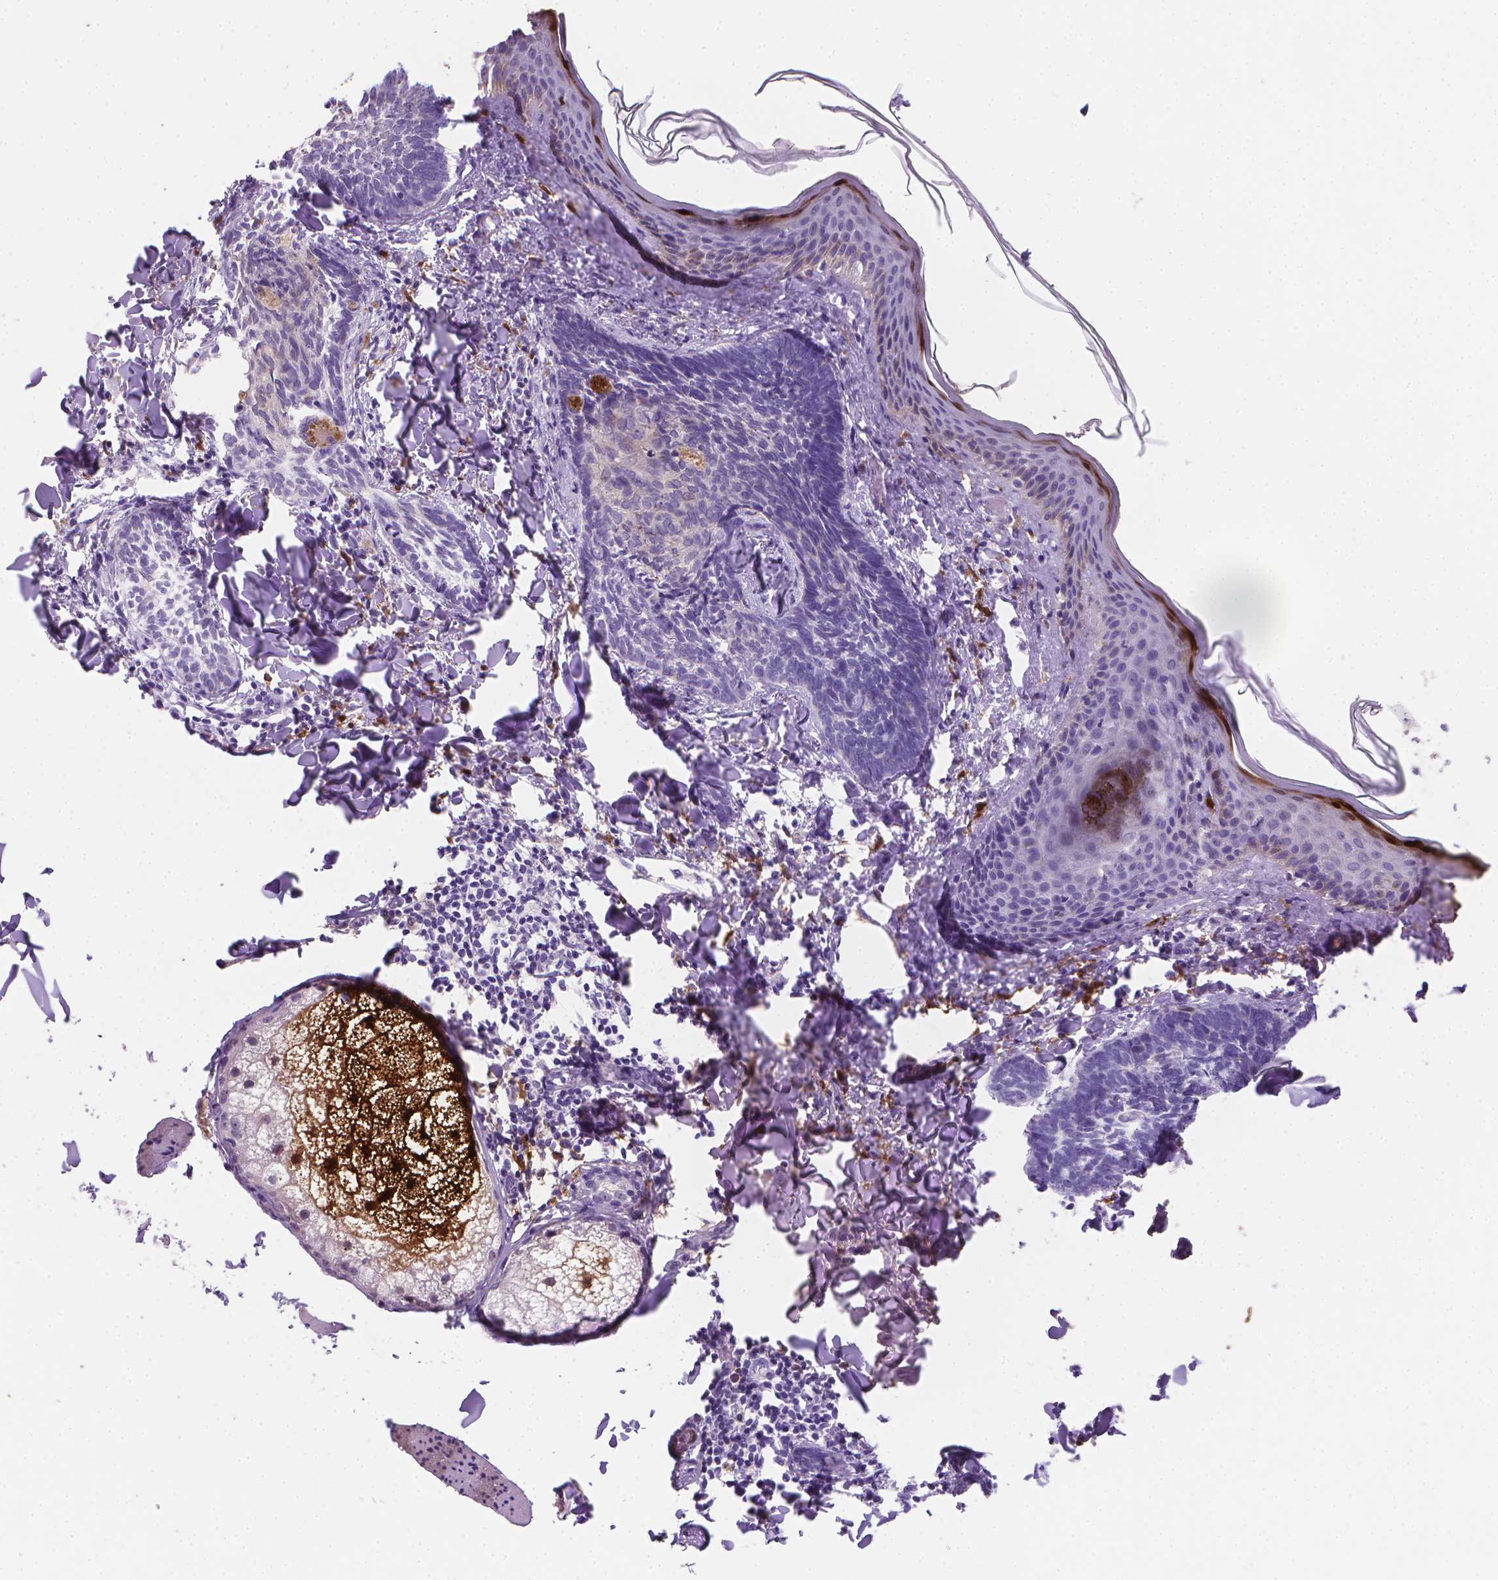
{"staining": {"intensity": "negative", "quantity": "none", "location": "none"}, "tissue": "skin cancer", "cell_type": "Tumor cells", "image_type": "cancer", "snomed": [{"axis": "morphology", "description": "Normal tissue, NOS"}, {"axis": "morphology", "description": "Basal cell carcinoma"}, {"axis": "topography", "description": "Skin"}], "caption": "This is a photomicrograph of immunohistochemistry staining of basal cell carcinoma (skin), which shows no positivity in tumor cells.", "gene": "GSDMA", "patient": {"sex": "male", "age": 46}}